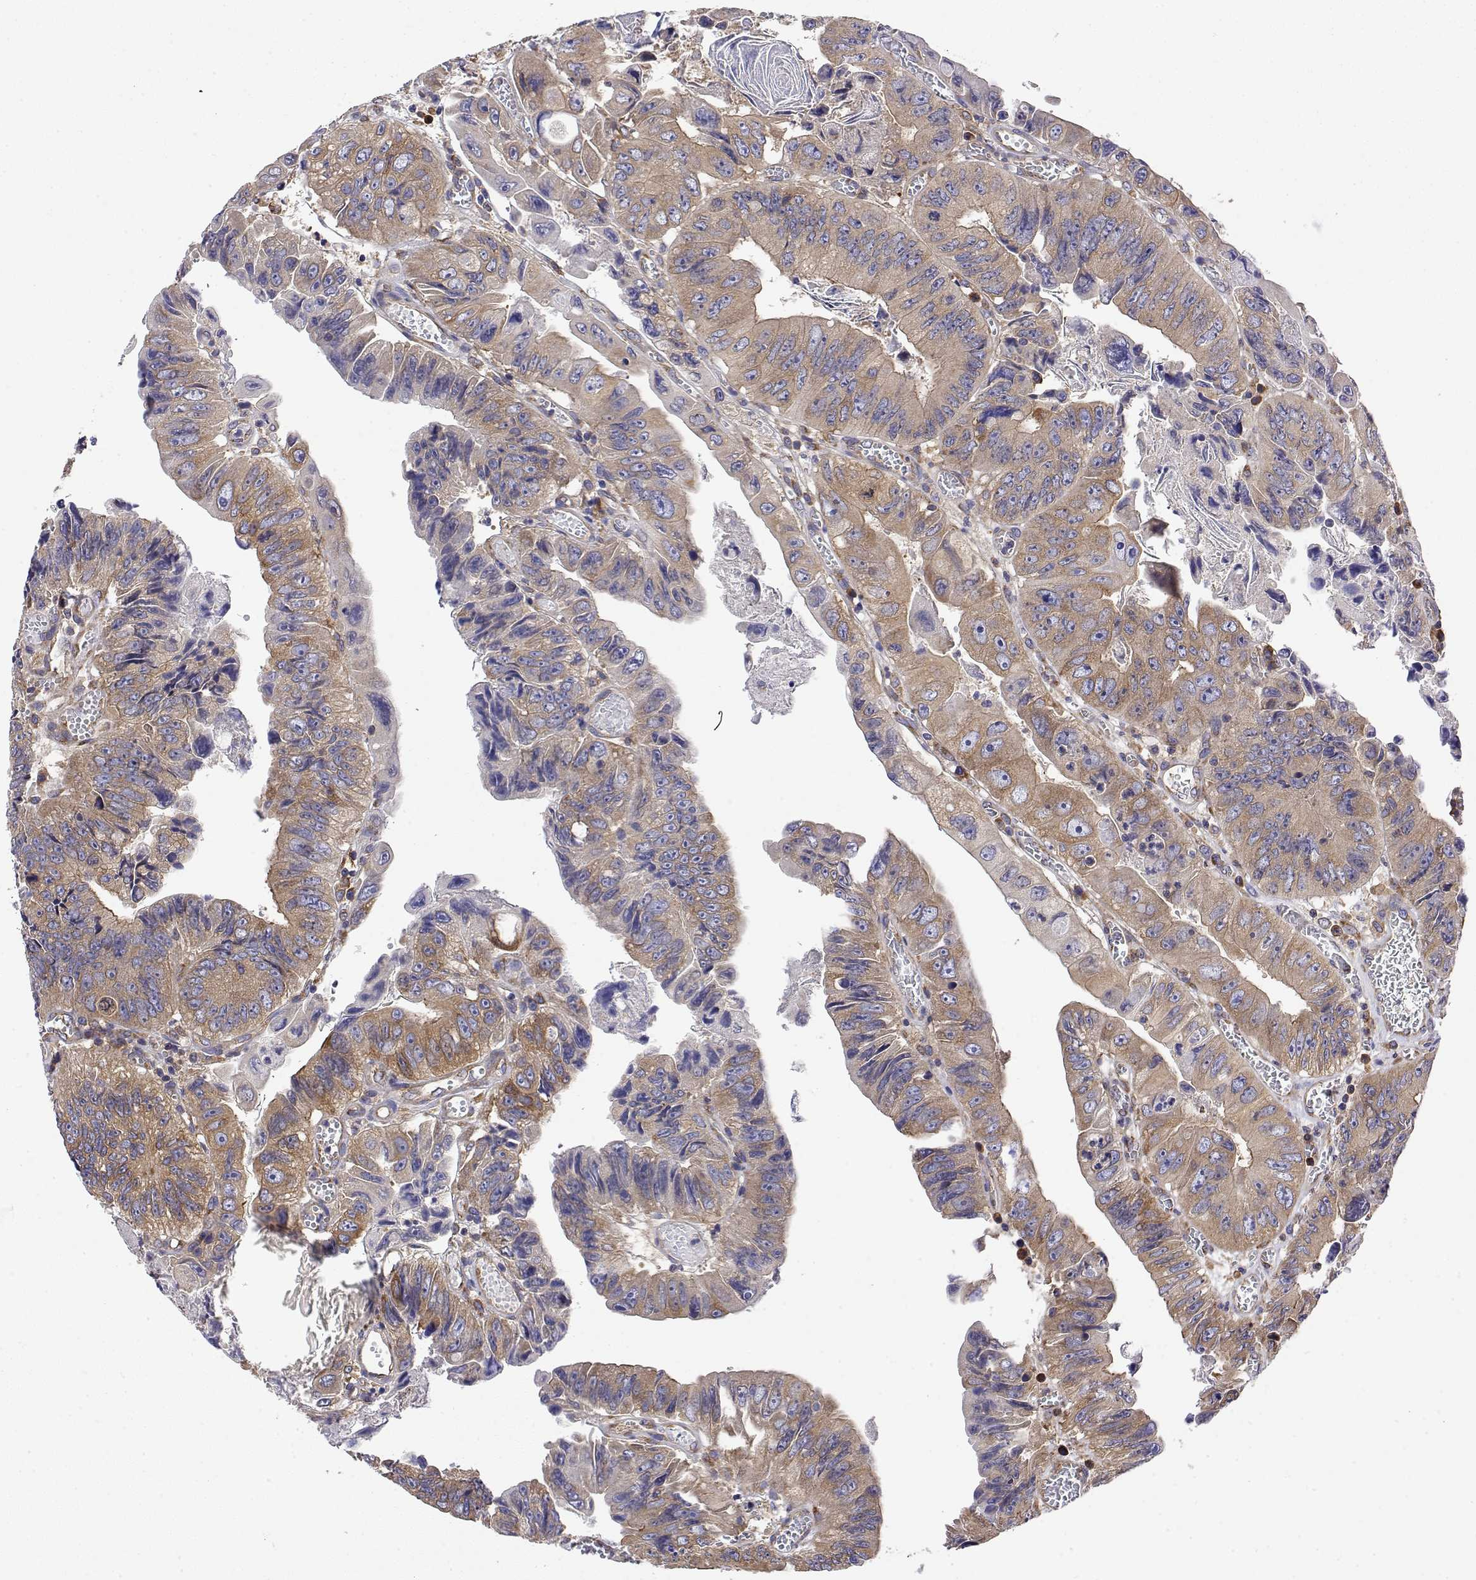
{"staining": {"intensity": "moderate", "quantity": "25%-75%", "location": "cytoplasmic/membranous"}, "tissue": "colorectal cancer", "cell_type": "Tumor cells", "image_type": "cancer", "snomed": [{"axis": "morphology", "description": "Adenocarcinoma, NOS"}, {"axis": "topography", "description": "Colon"}], "caption": "Protein expression analysis of colorectal cancer displays moderate cytoplasmic/membranous positivity in approximately 25%-75% of tumor cells.", "gene": "EEF1G", "patient": {"sex": "female", "age": 84}}